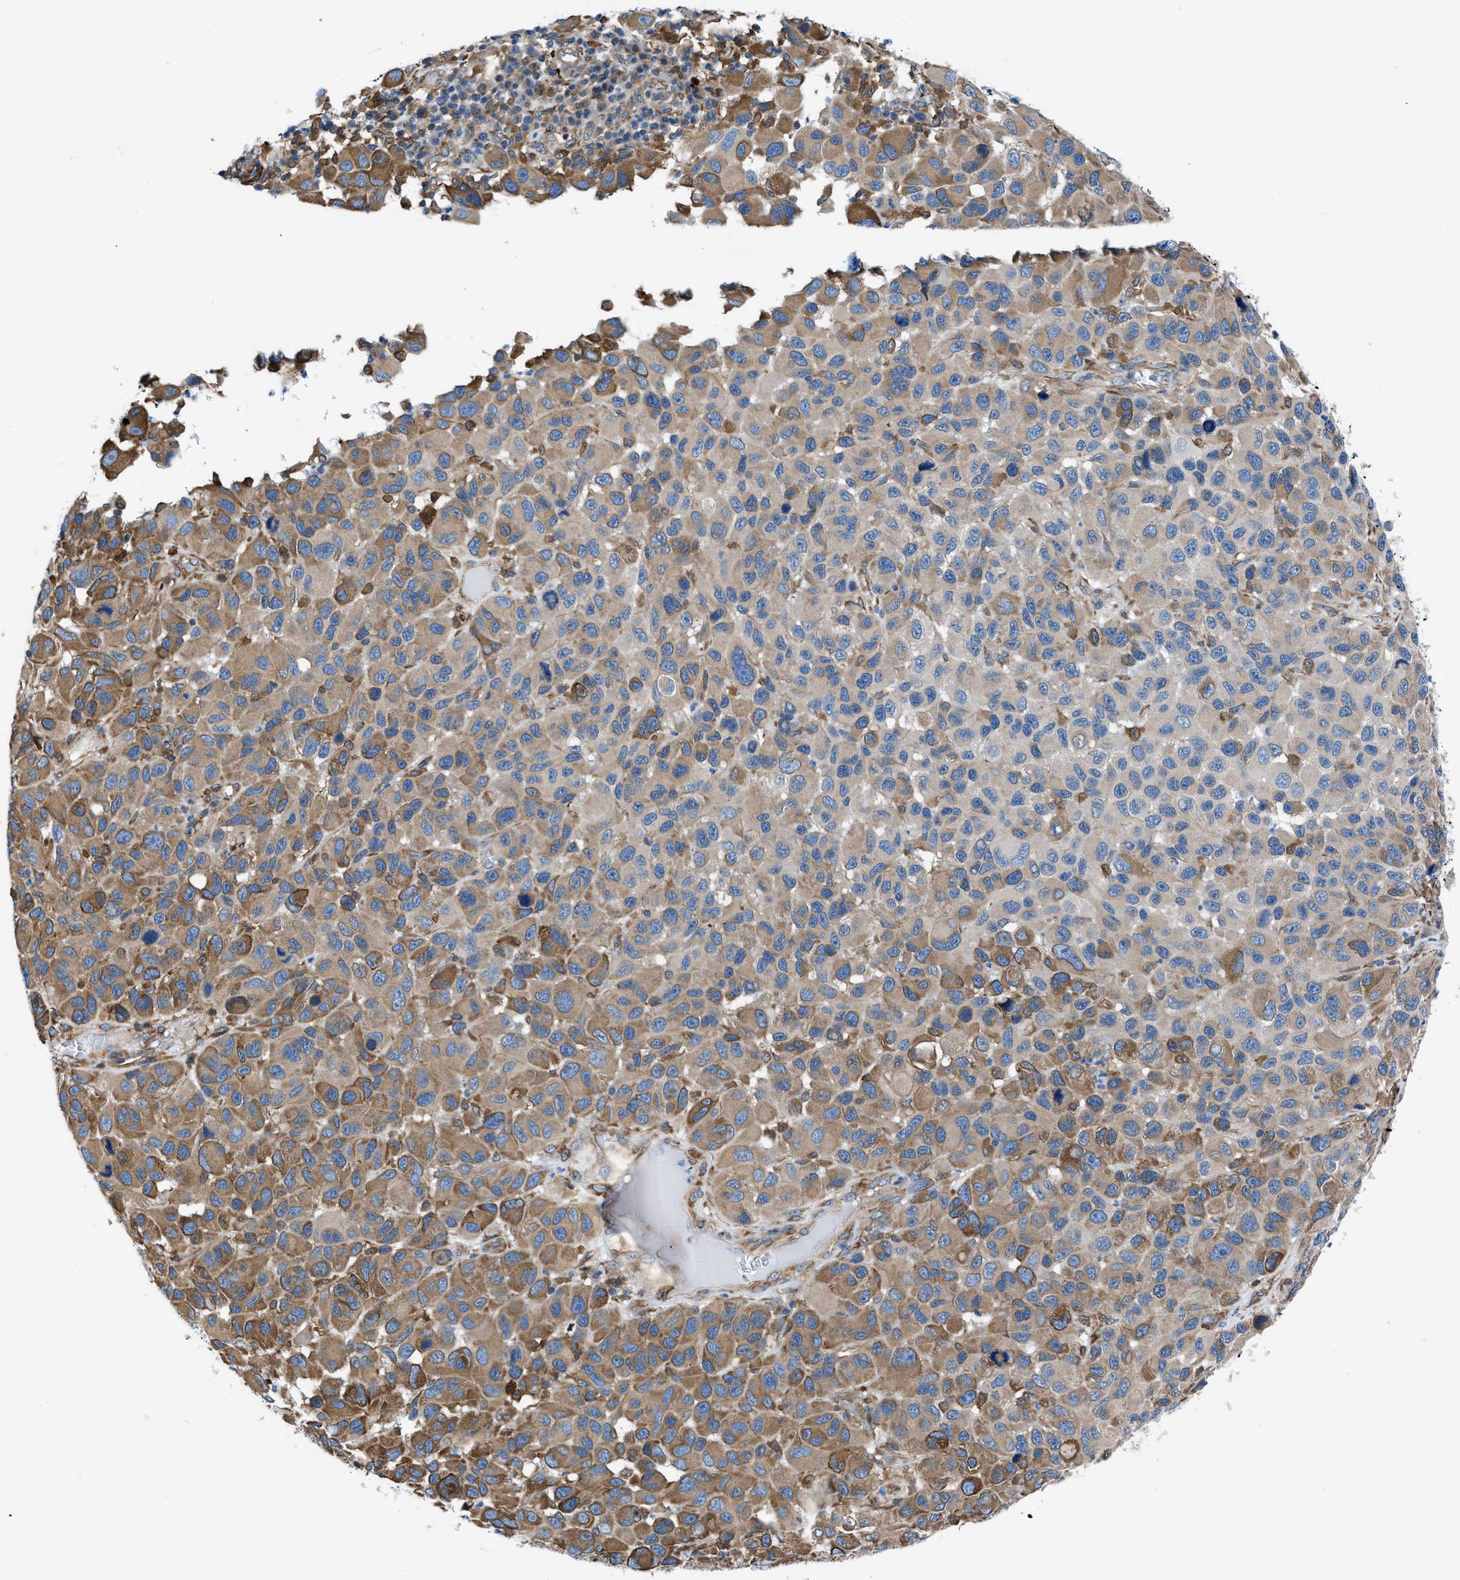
{"staining": {"intensity": "moderate", "quantity": "25%-75%", "location": "cytoplasmic/membranous"}, "tissue": "melanoma", "cell_type": "Tumor cells", "image_type": "cancer", "snomed": [{"axis": "morphology", "description": "Malignant melanoma, NOS"}, {"axis": "topography", "description": "Skin"}], "caption": "A brown stain highlights moderate cytoplasmic/membranous positivity of a protein in human melanoma tumor cells.", "gene": "DMAC1", "patient": {"sex": "male", "age": 53}}